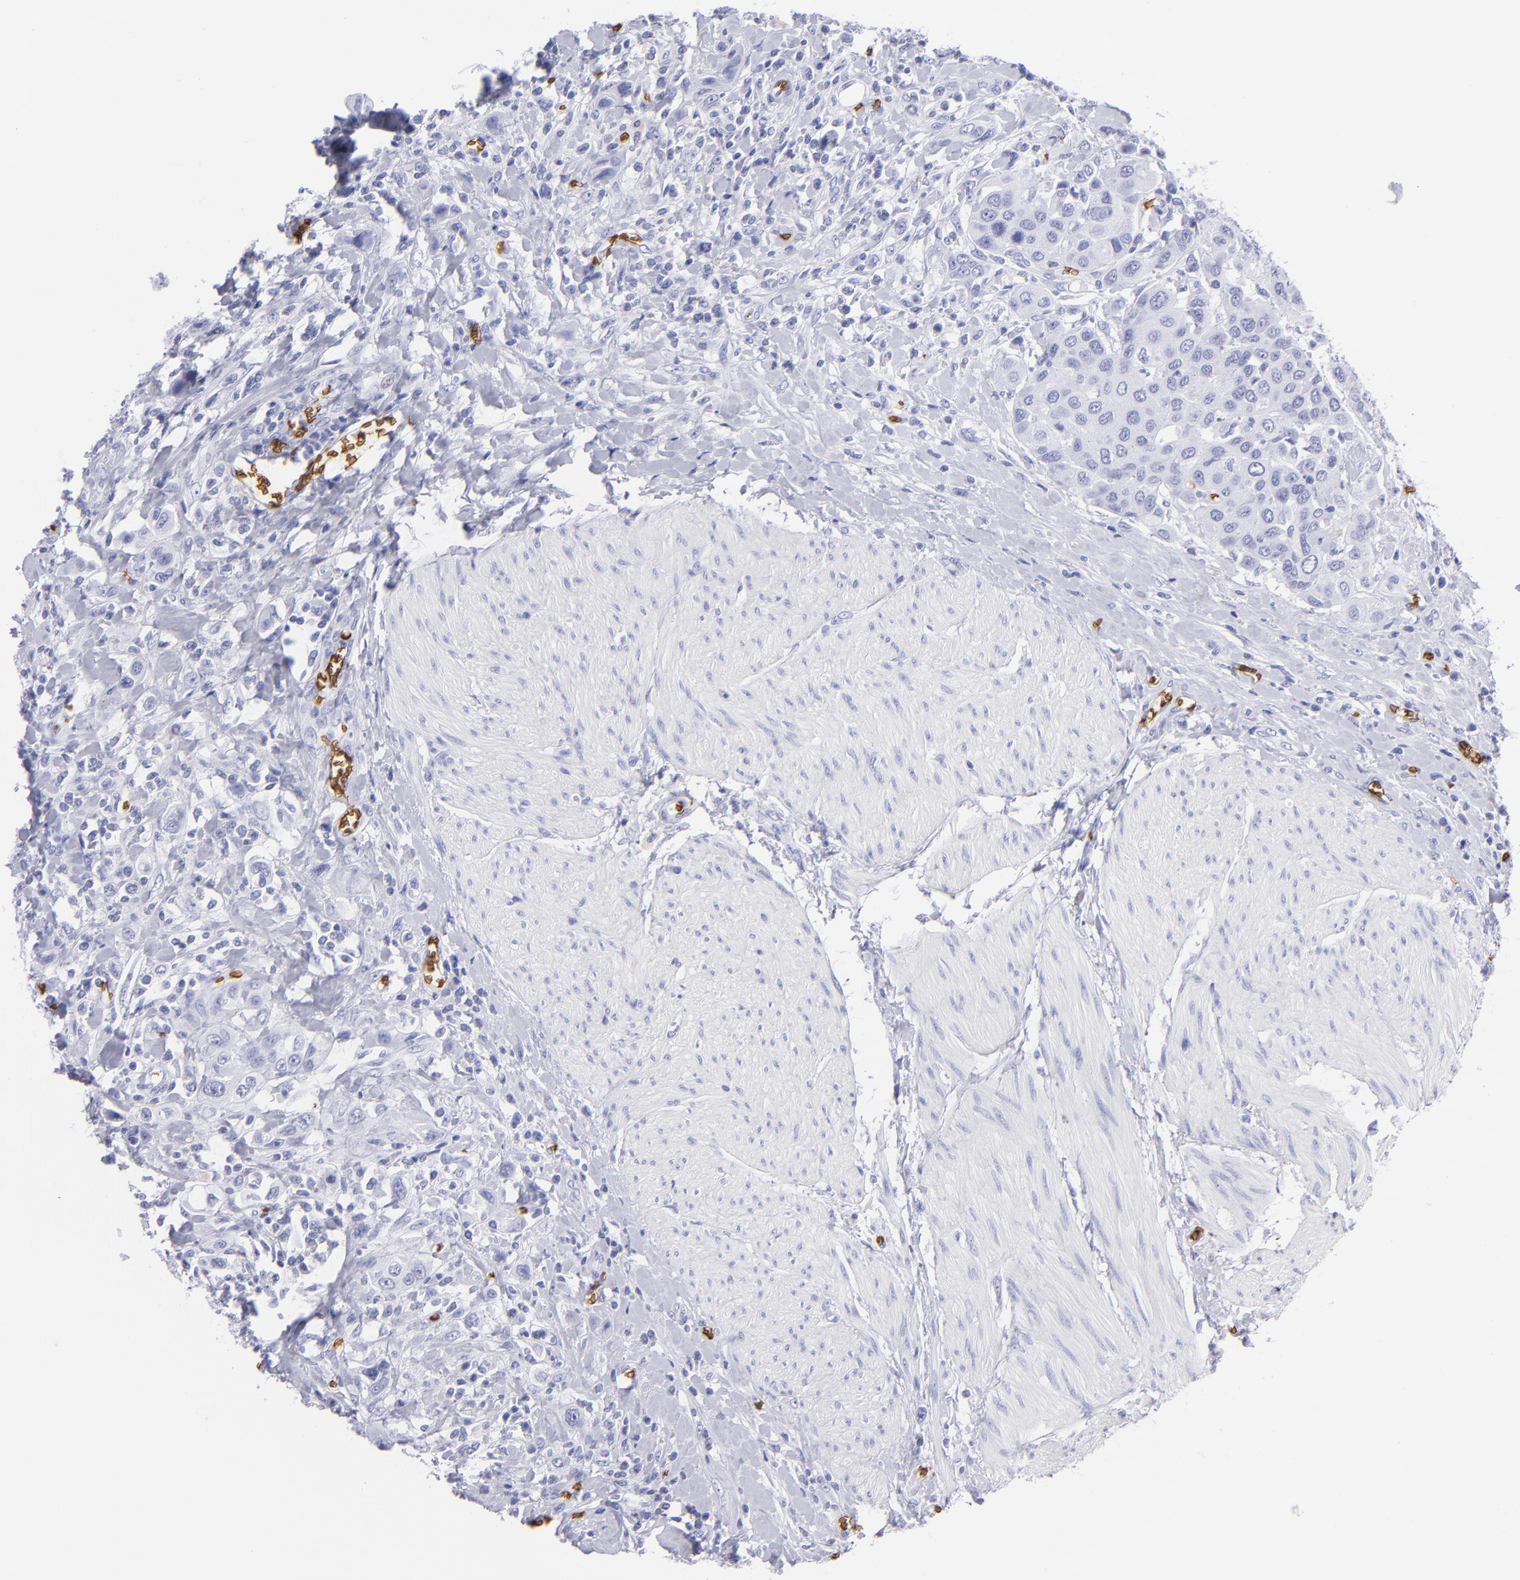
{"staining": {"intensity": "negative", "quantity": "none", "location": "none"}, "tissue": "urothelial cancer", "cell_type": "Tumor cells", "image_type": "cancer", "snomed": [{"axis": "morphology", "description": "Urothelial carcinoma, High grade"}, {"axis": "topography", "description": "Urinary bladder"}], "caption": "IHC photomicrograph of urothelial carcinoma (high-grade) stained for a protein (brown), which reveals no staining in tumor cells.", "gene": "GYPA", "patient": {"sex": "male", "age": 50}}